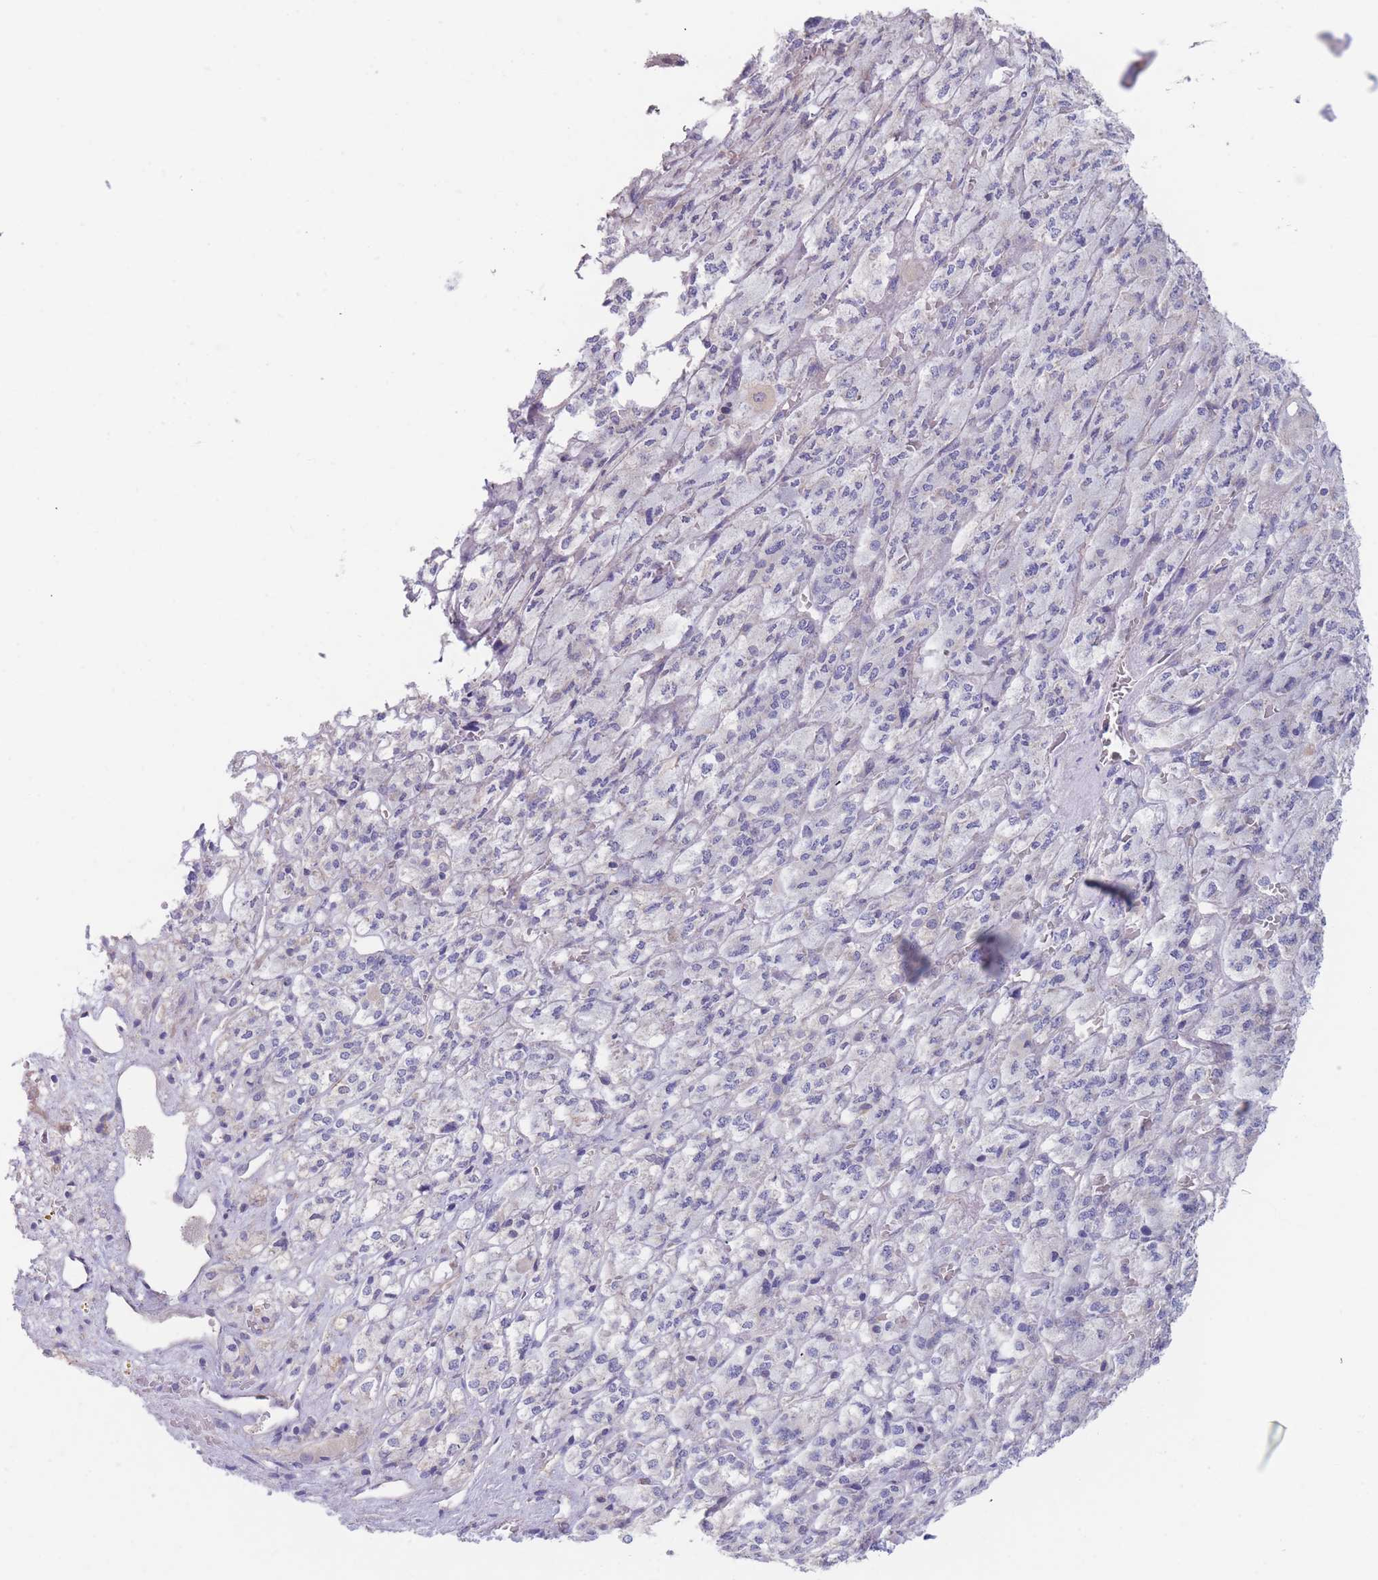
{"staining": {"intensity": "negative", "quantity": "none", "location": "none"}, "tissue": "adrenal gland", "cell_type": "Glandular cells", "image_type": "normal", "snomed": [{"axis": "morphology", "description": "Normal tissue, NOS"}, {"axis": "topography", "description": "Adrenal gland"}], "caption": "IHC of normal adrenal gland displays no expression in glandular cells.", "gene": "ZNF281", "patient": {"sex": "female", "age": 41}}